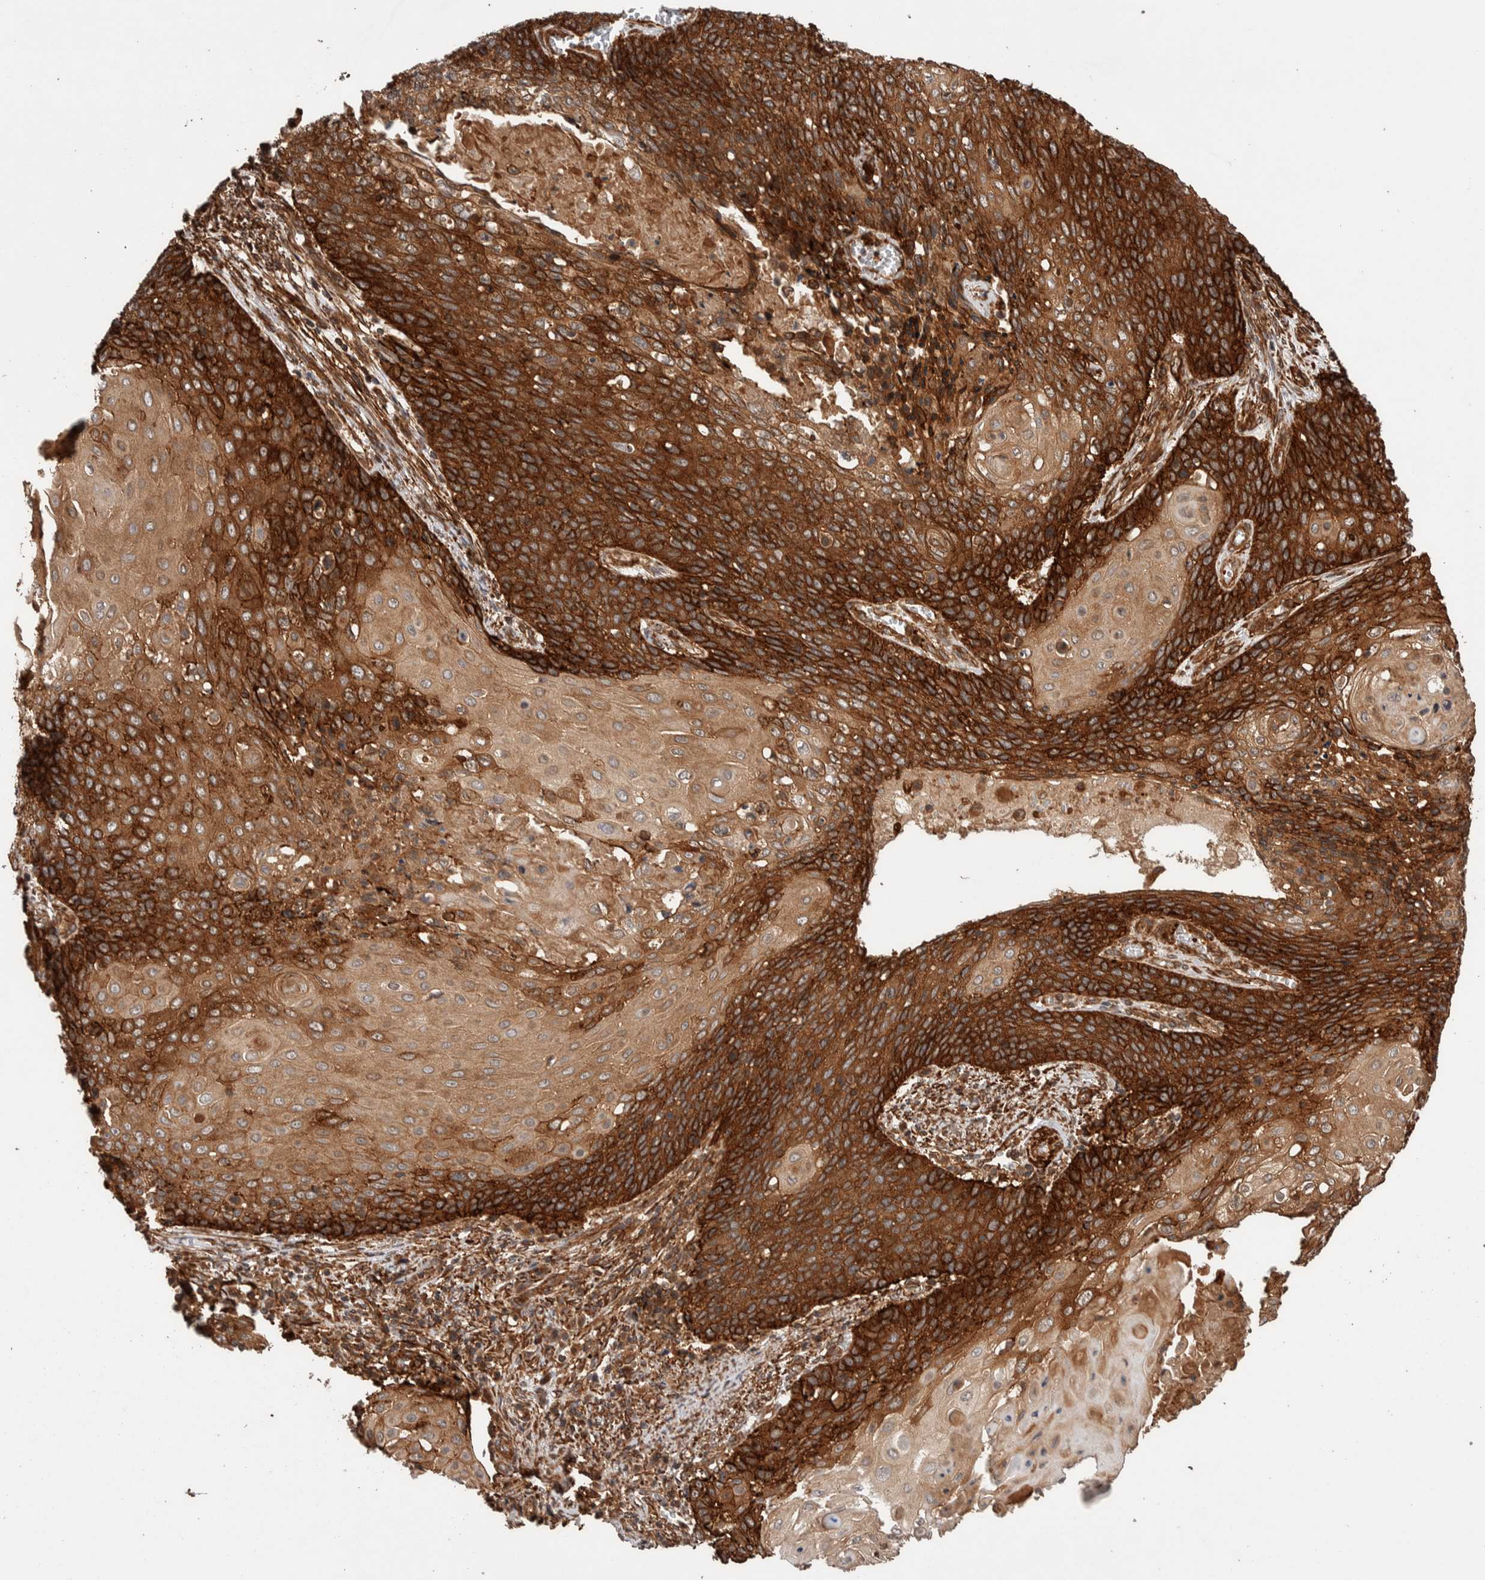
{"staining": {"intensity": "strong", "quantity": "25%-75%", "location": "cytoplasmic/membranous"}, "tissue": "cervical cancer", "cell_type": "Tumor cells", "image_type": "cancer", "snomed": [{"axis": "morphology", "description": "Squamous cell carcinoma, NOS"}, {"axis": "topography", "description": "Cervix"}], "caption": "Immunohistochemical staining of human cervical cancer (squamous cell carcinoma) exhibits high levels of strong cytoplasmic/membranous positivity in about 25%-75% of tumor cells.", "gene": "SYNRG", "patient": {"sex": "female", "age": 39}}